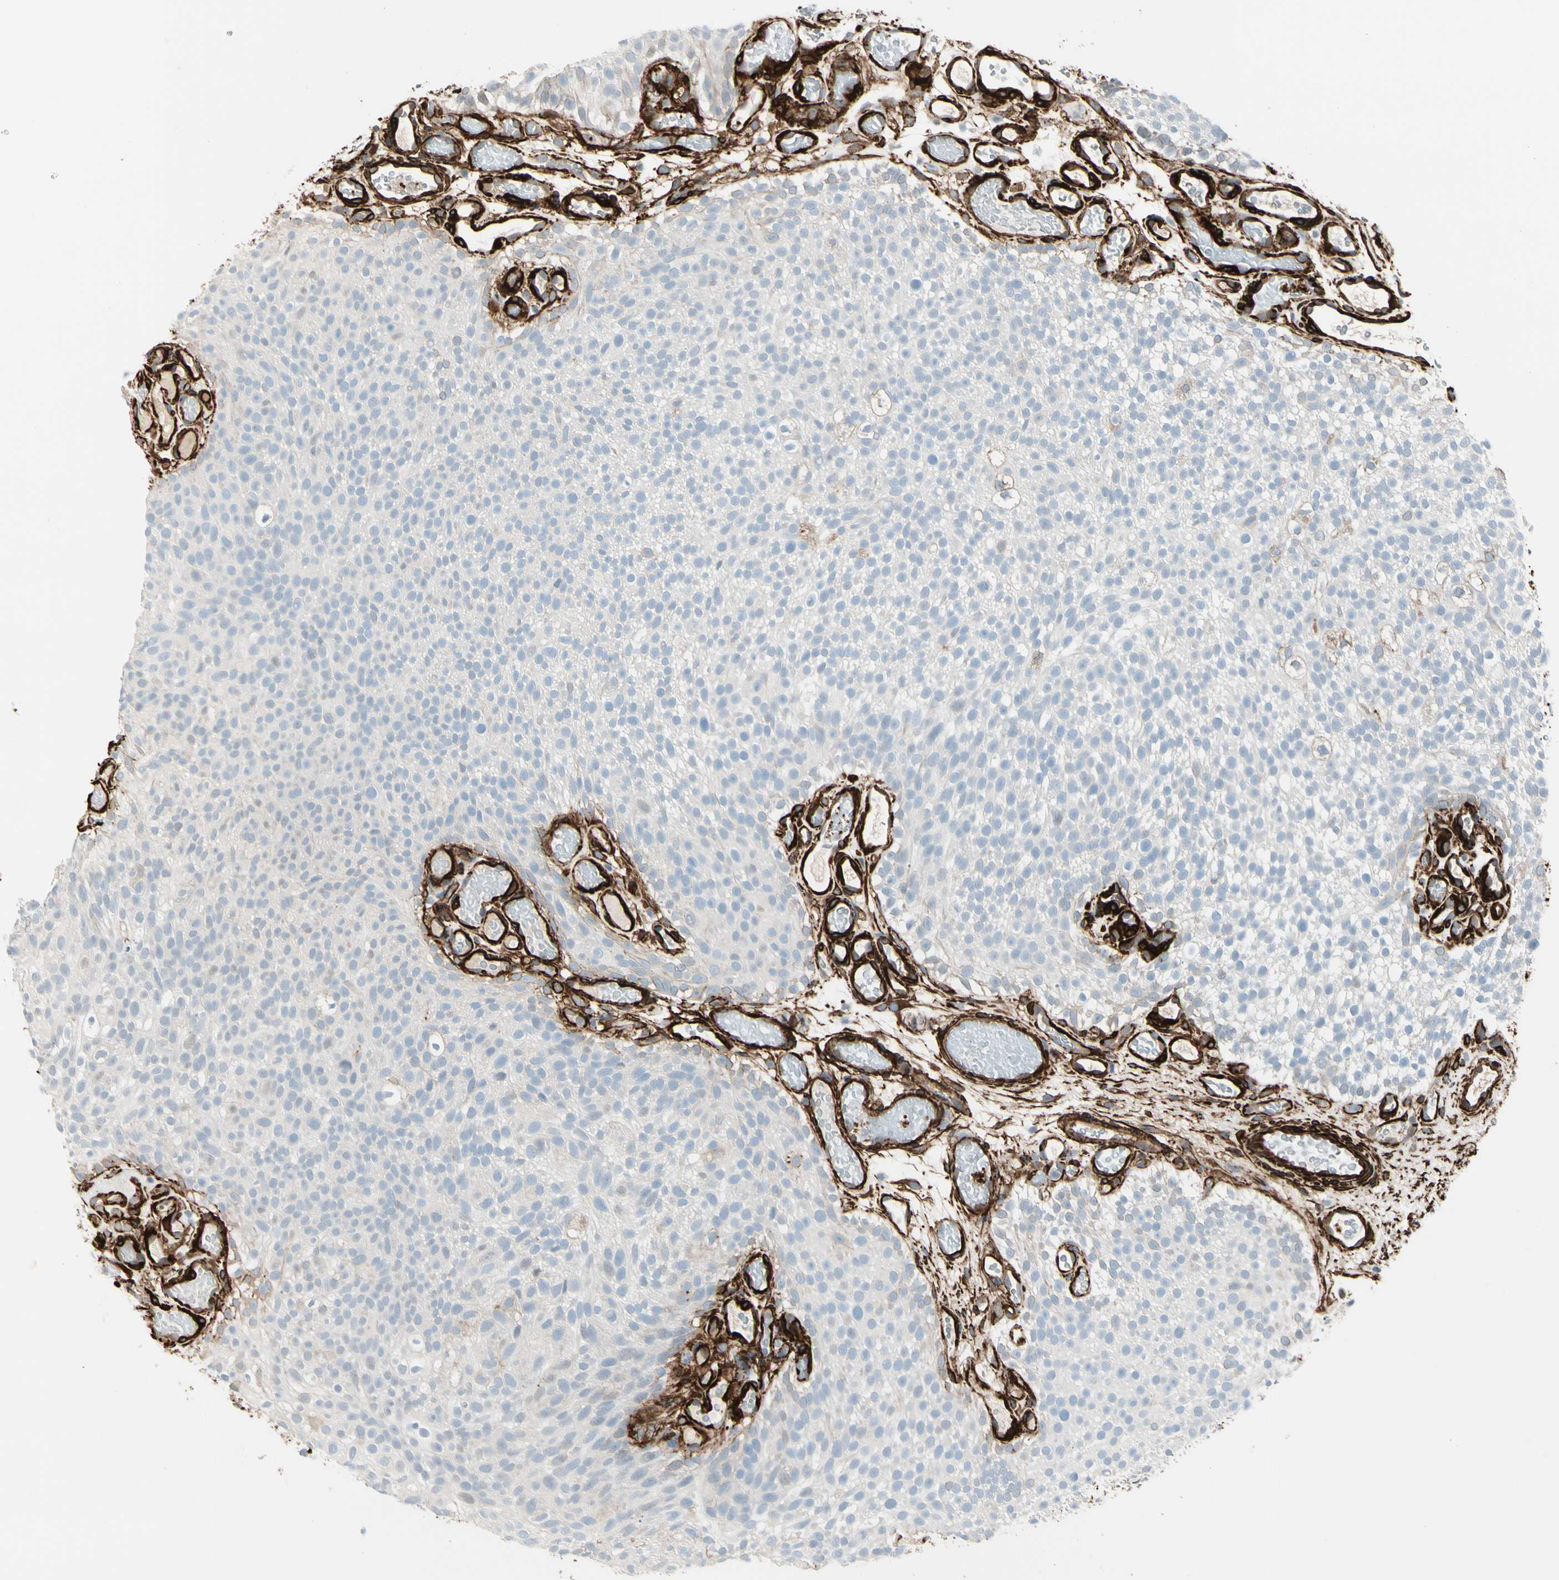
{"staining": {"intensity": "negative", "quantity": "none", "location": "none"}, "tissue": "urothelial cancer", "cell_type": "Tumor cells", "image_type": "cancer", "snomed": [{"axis": "morphology", "description": "Urothelial carcinoma, Low grade"}, {"axis": "topography", "description": "Urinary bladder"}], "caption": "Immunohistochemistry (IHC) micrograph of human low-grade urothelial carcinoma stained for a protein (brown), which exhibits no expression in tumor cells. The staining was performed using DAB to visualize the protein expression in brown, while the nuclei were stained in blue with hematoxylin (Magnification: 20x).", "gene": "CALD1", "patient": {"sex": "male", "age": 78}}